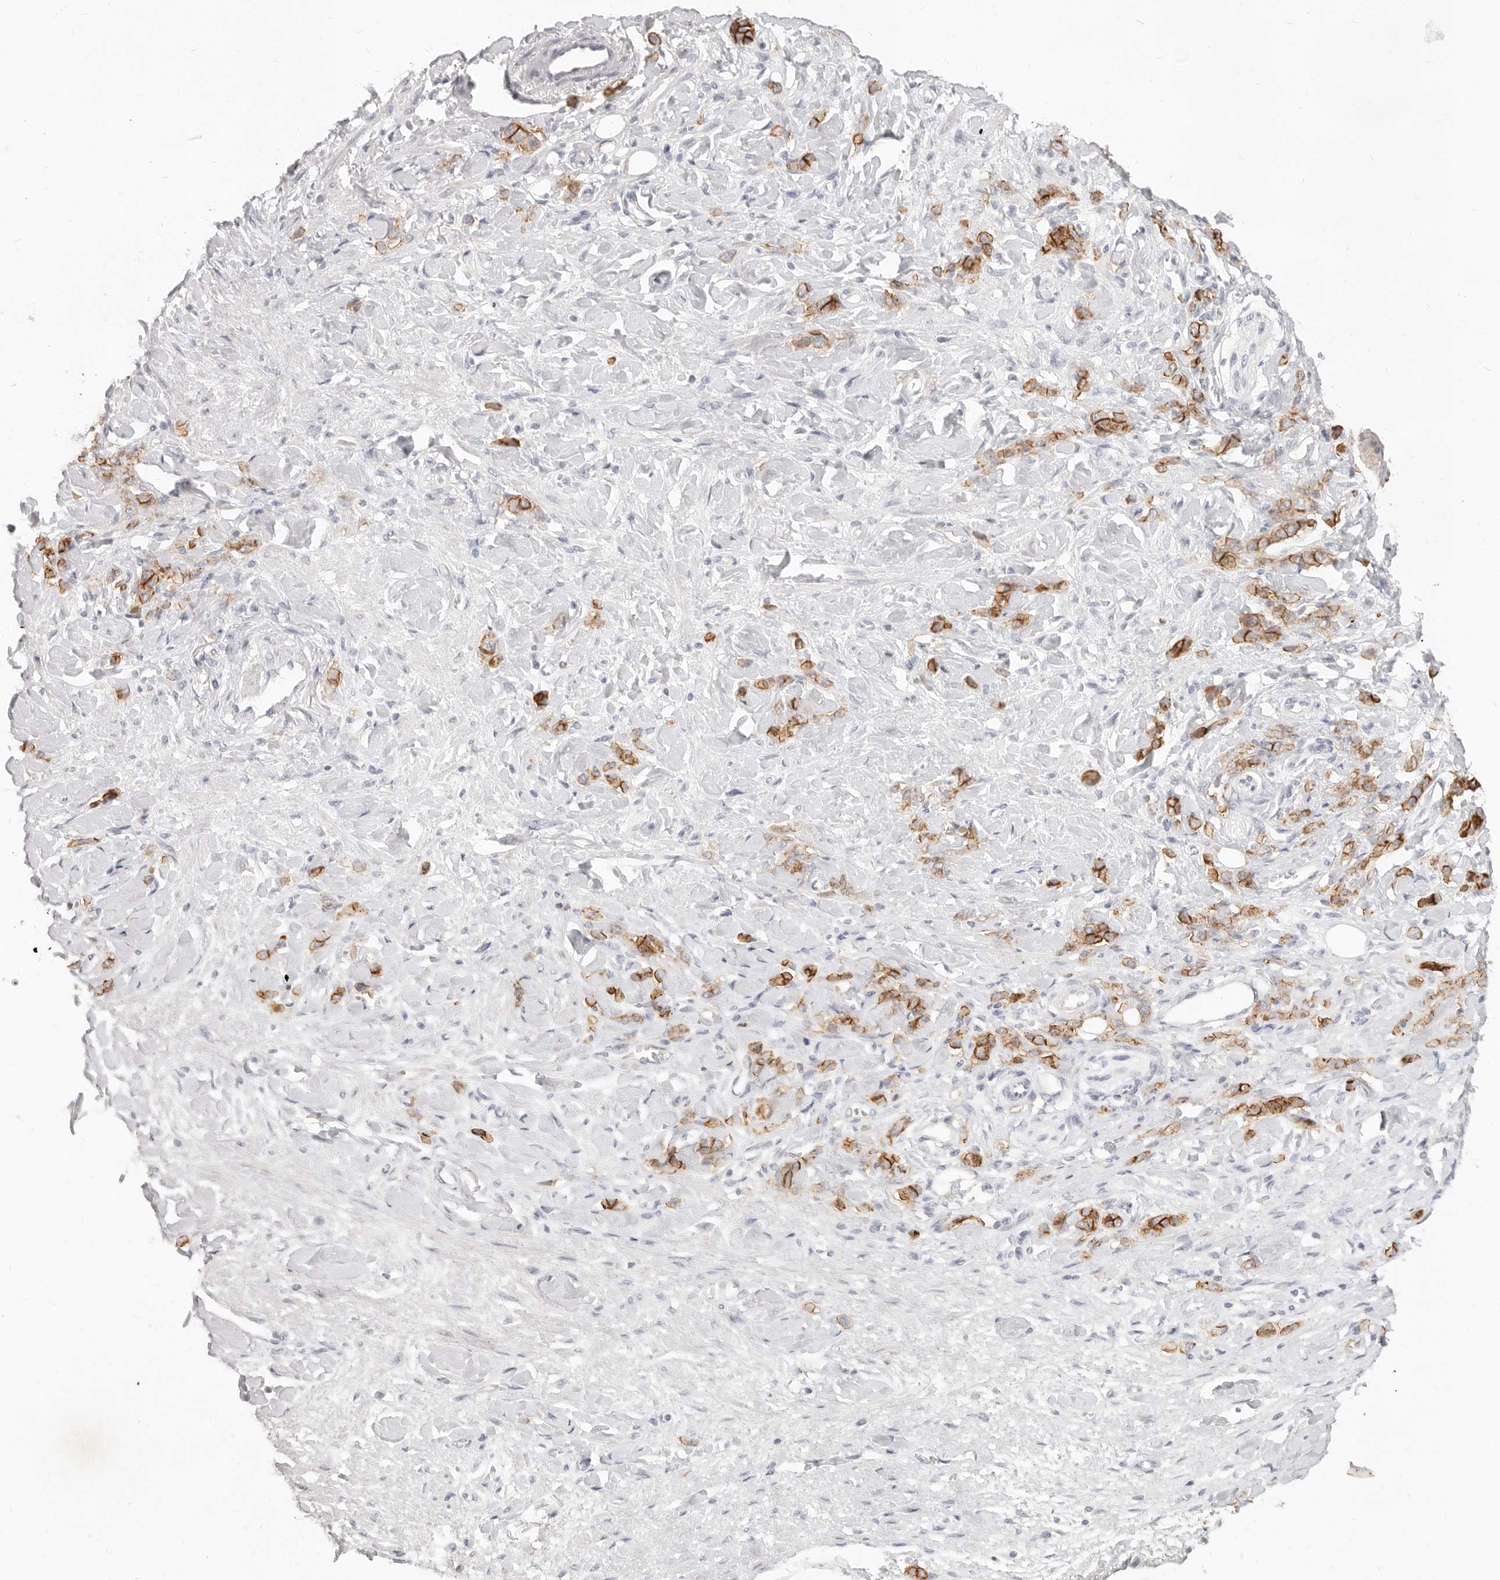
{"staining": {"intensity": "moderate", "quantity": ">75%", "location": "cytoplasmic/membranous"}, "tissue": "stomach cancer", "cell_type": "Tumor cells", "image_type": "cancer", "snomed": [{"axis": "morphology", "description": "Normal tissue, NOS"}, {"axis": "morphology", "description": "Adenocarcinoma, NOS"}, {"axis": "topography", "description": "Stomach"}], "caption": "A brown stain shows moderate cytoplasmic/membranous staining of a protein in adenocarcinoma (stomach) tumor cells. (IHC, brightfield microscopy, high magnification).", "gene": "EPCAM", "patient": {"sex": "male", "age": 82}}